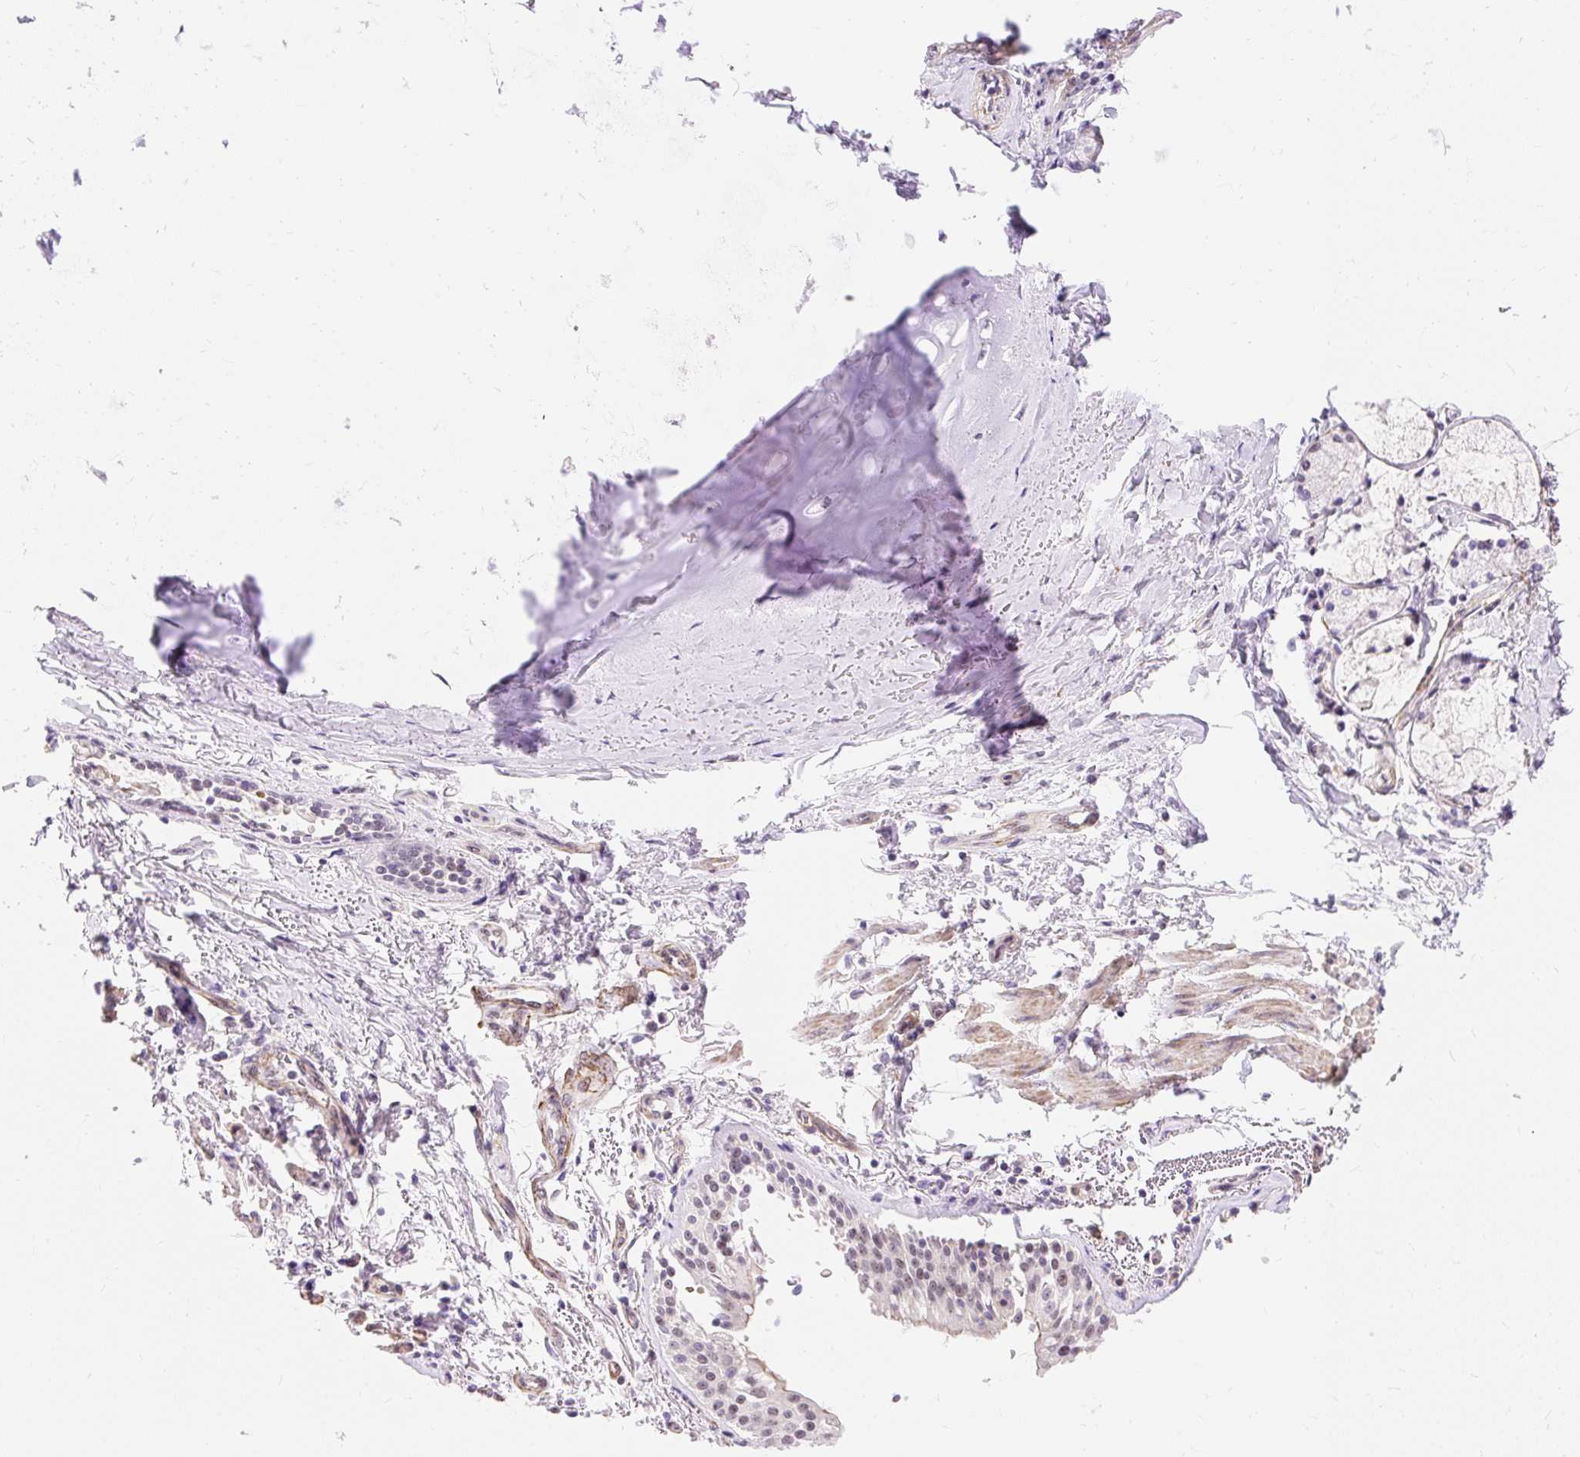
{"staining": {"intensity": "moderate", "quantity": "25%-75%", "location": "nuclear"}, "tissue": "bronchus", "cell_type": "Respiratory epithelial cells", "image_type": "normal", "snomed": [{"axis": "morphology", "description": "Normal tissue, NOS"}, {"axis": "topography", "description": "Bronchus"}], "caption": "This micrograph reveals normal bronchus stained with immunohistochemistry to label a protein in brown. The nuclear of respiratory epithelial cells show moderate positivity for the protein. Nuclei are counter-stained blue.", "gene": "OBP2A", "patient": {"sex": "male", "age": 70}}